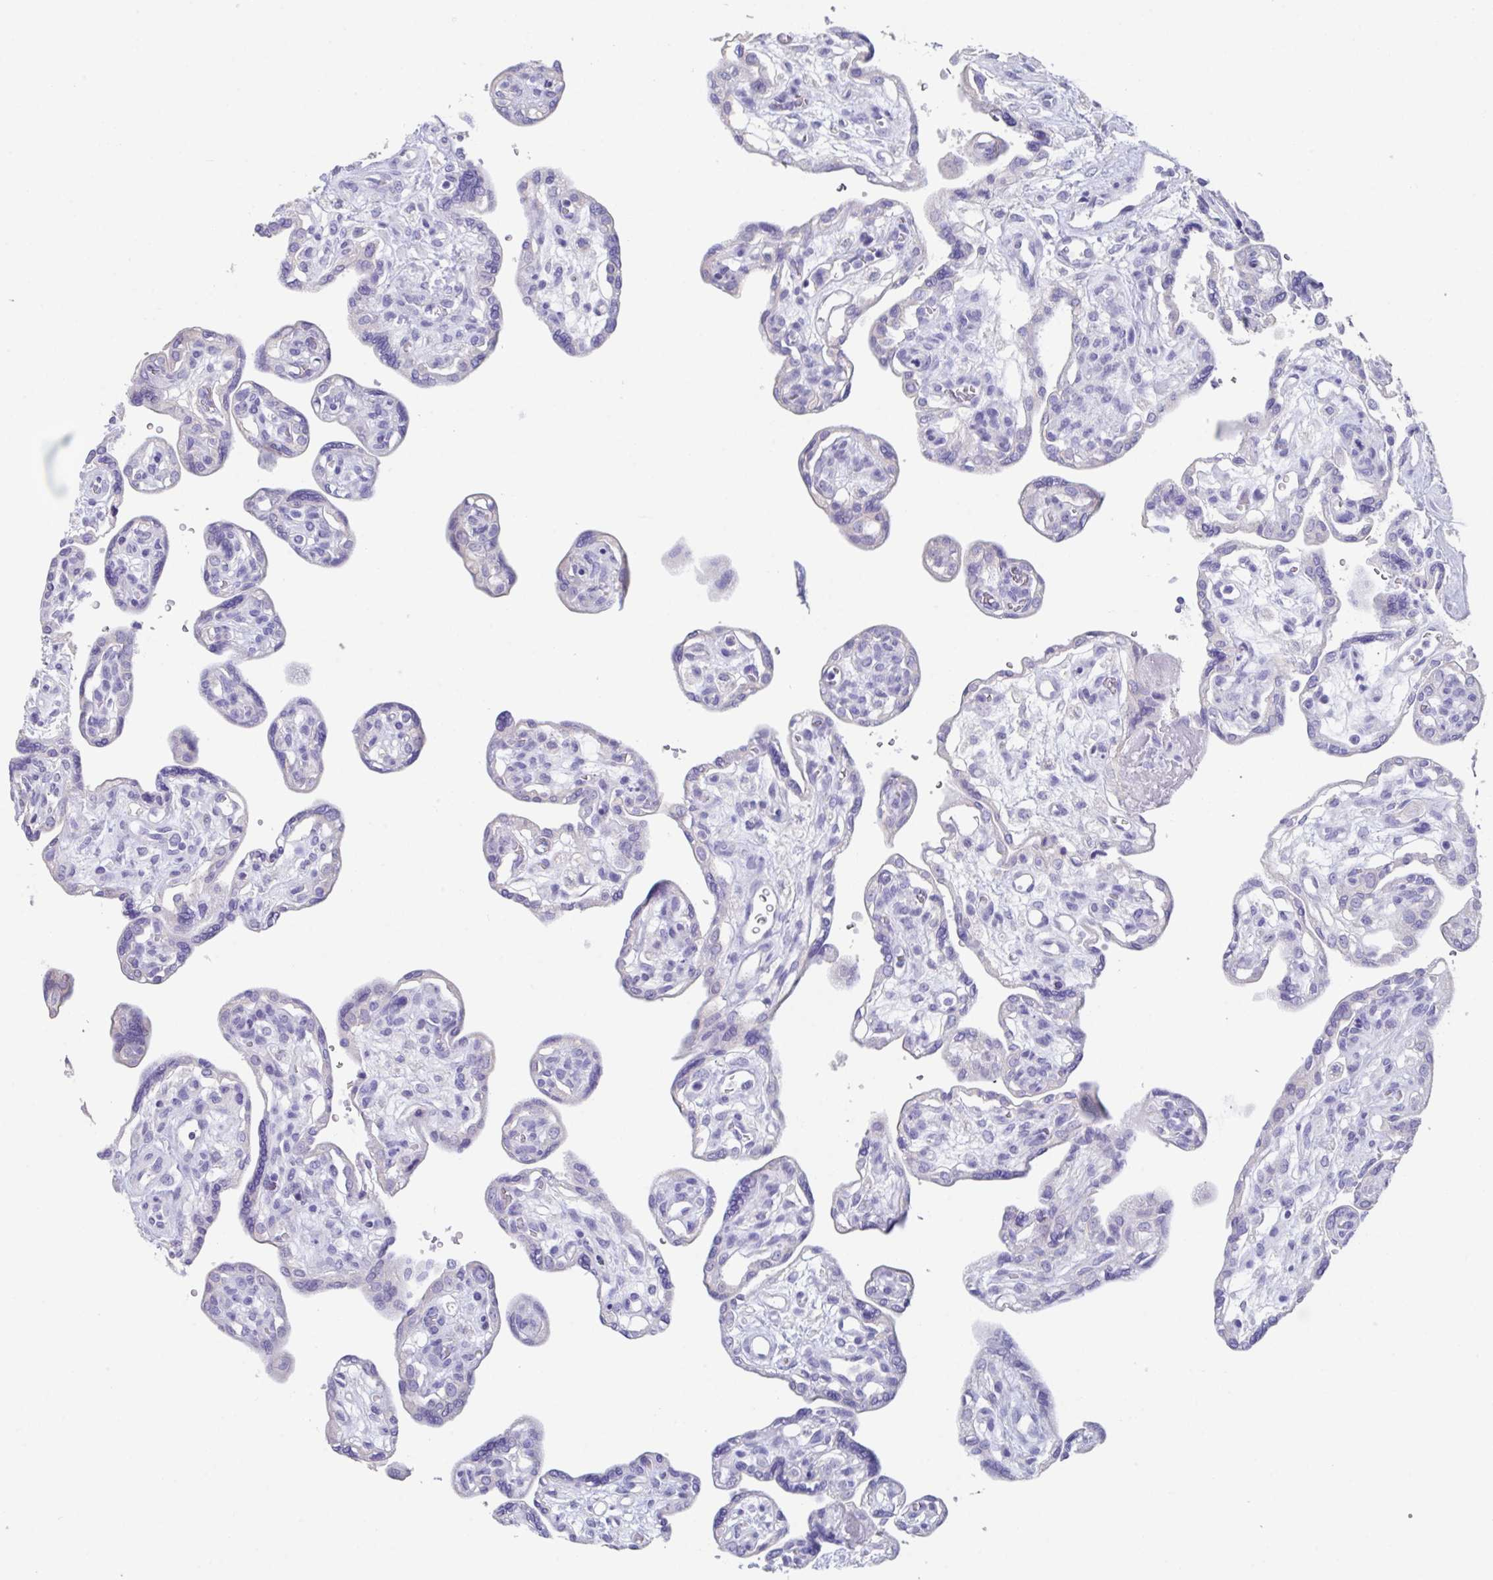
{"staining": {"intensity": "moderate", "quantity": "<25%", "location": "cytoplasmic/membranous"}, "tissue": "placenta", "cell_type": "Decidual cells", "image_type": "normal", "snomed": [{"axis": "morphology", "description": "Normal tissue, NOS"}, {"axis": "topography", "description": "Placenta"}], "caption": "IHC photomicrograph of normal placenta: human placenta stained using IHC reveals low levels of moderate protein expression localized specifically in the cytoplasmic/membranous of decidual cells, appearing as a cytoplasmic/membranous brown color.", "gene": "SLC44A4", "patient": {"sex": "female", "age": 39}}